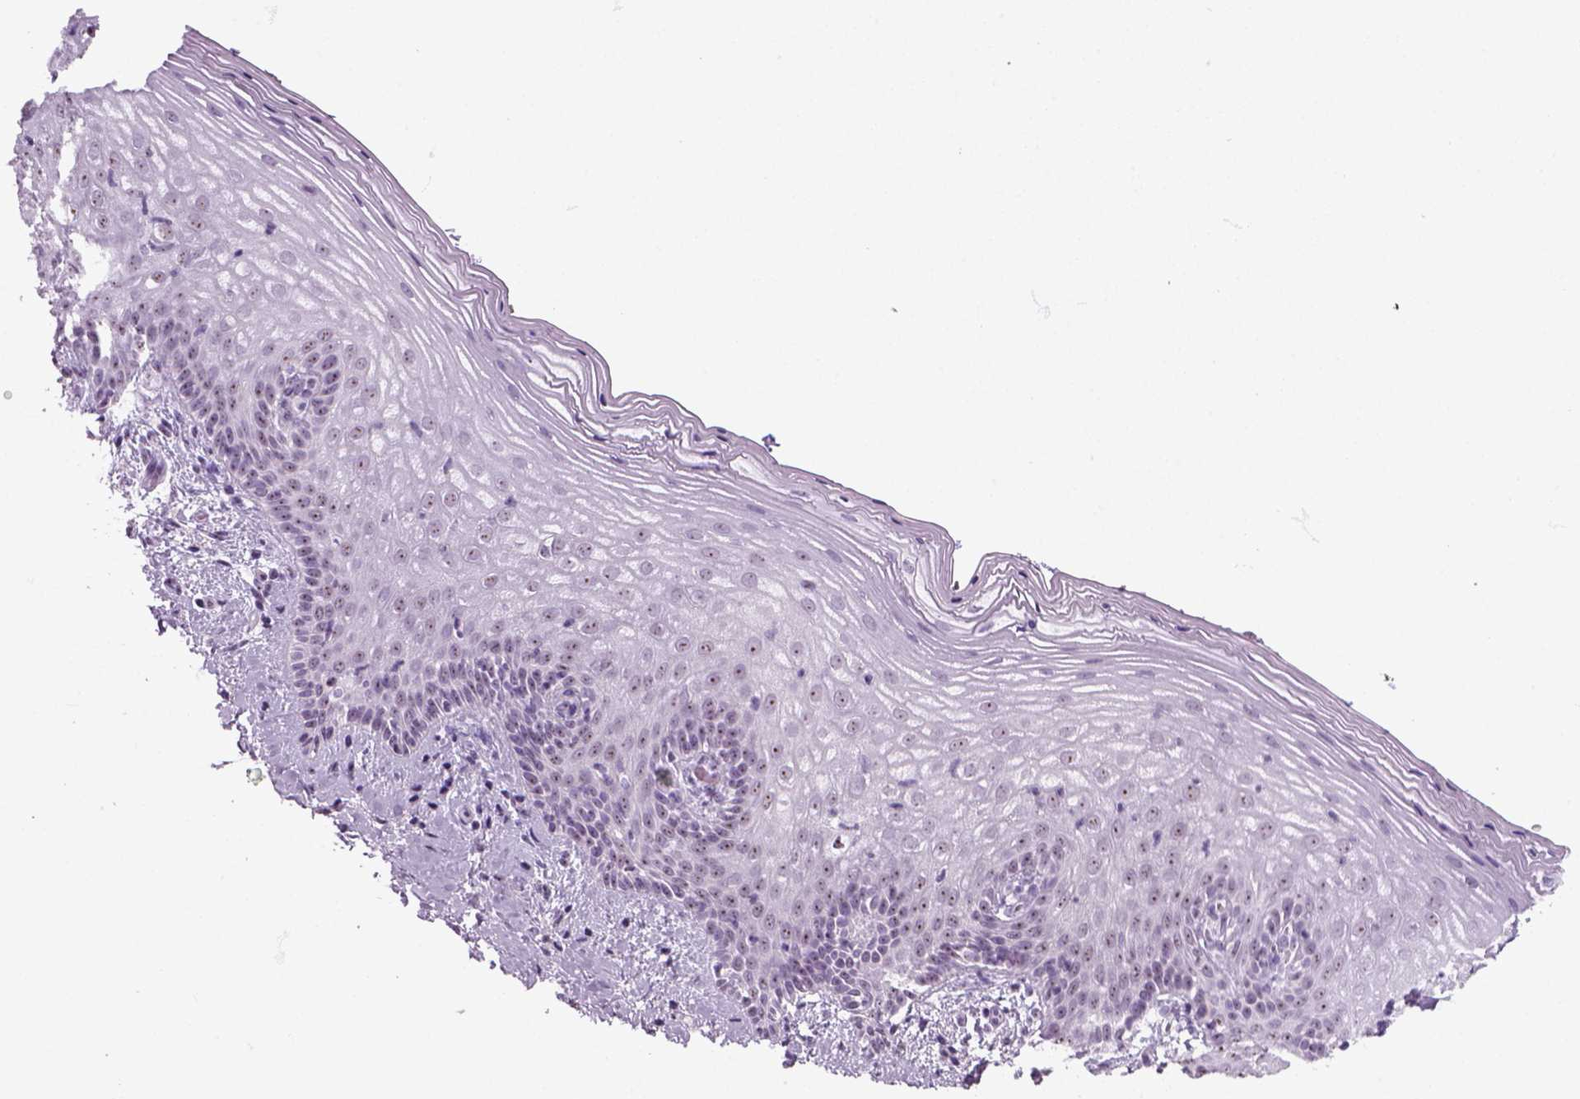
{"staining": {"intensity": "moderate", "quantity": "25%-75%", "location": "nuclear"}, "tissue": "vagina", "cell_type": "Squamous epithelial cells", "image_type": "normal", "snomed": [{"axis": "morphology", "description": "Normal tissue, NOS"}, {"axis": "topography", "description": "Vagina"}], "caption": "Immunohistochemistry image of unremarkable vagina: vagina stained using immunohistochemistry (IHC) demonstrates medium levels of moderate protein expression localized specifically in the nuclear of squamous epithelial cells, appearing as a nuclear brown color.", "gene": "ZNF865", "patient": {"sex": "female", "age": 45}}